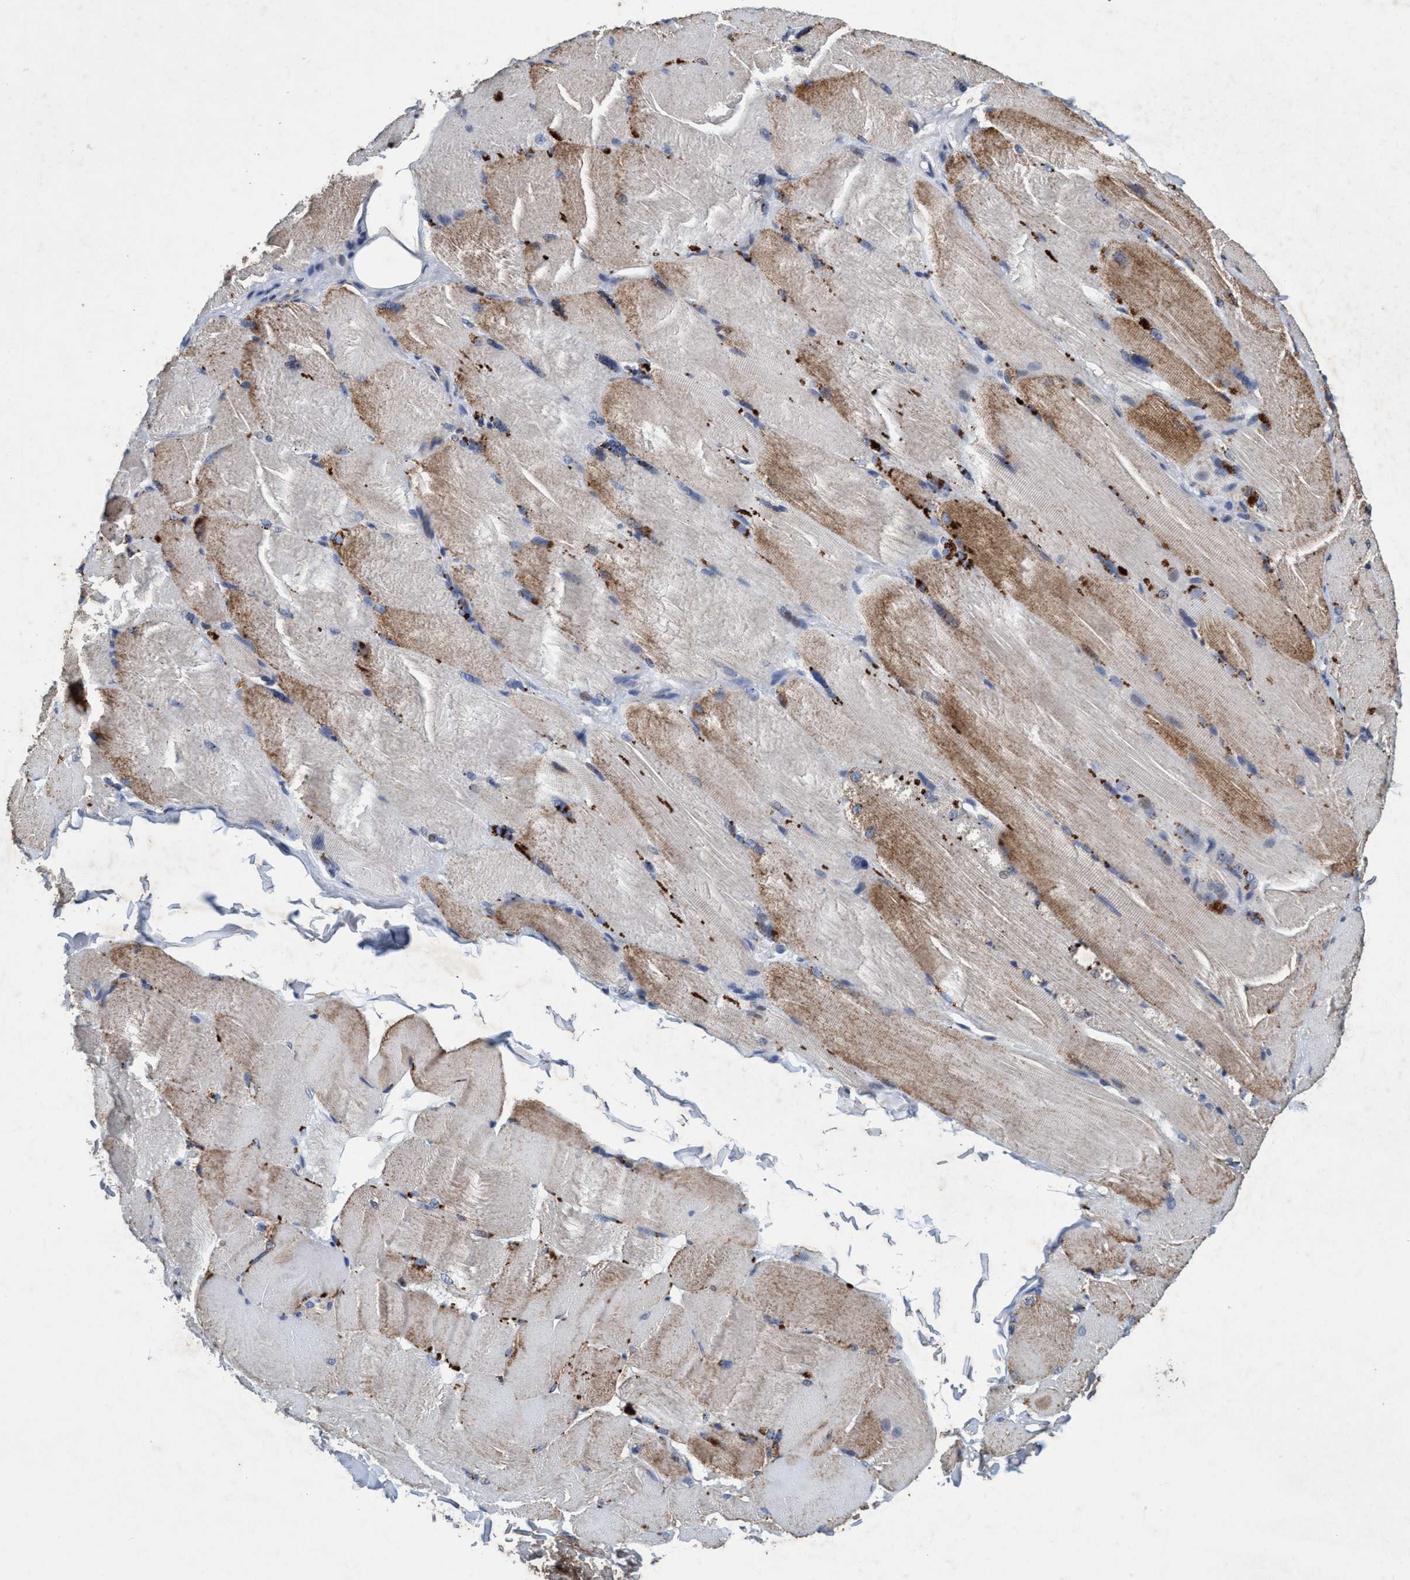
{"staining": {"intensity": "moderate", "quantity": "25%-75%", "location": "cytoplasmic/membranous"}, "tissue": "skeletal muscle", "cell_type": "Myocytes", "image_type": "normal", "snomed": [{"axis": "morphology", "description": "Normal tissue, NOS"}, {"axis": "topography", "description": "Skin"}, {"axis": "topography", "description": "Skeletal muscle"}], "caption": "Protein analysis of unremarkable skeletal muscle exhibits moderate cytoplasmic/membranous staining in about 25%-75% of myocytes.", "gene": "GRB14", "patient": {"sex": "male", "age": 83}}